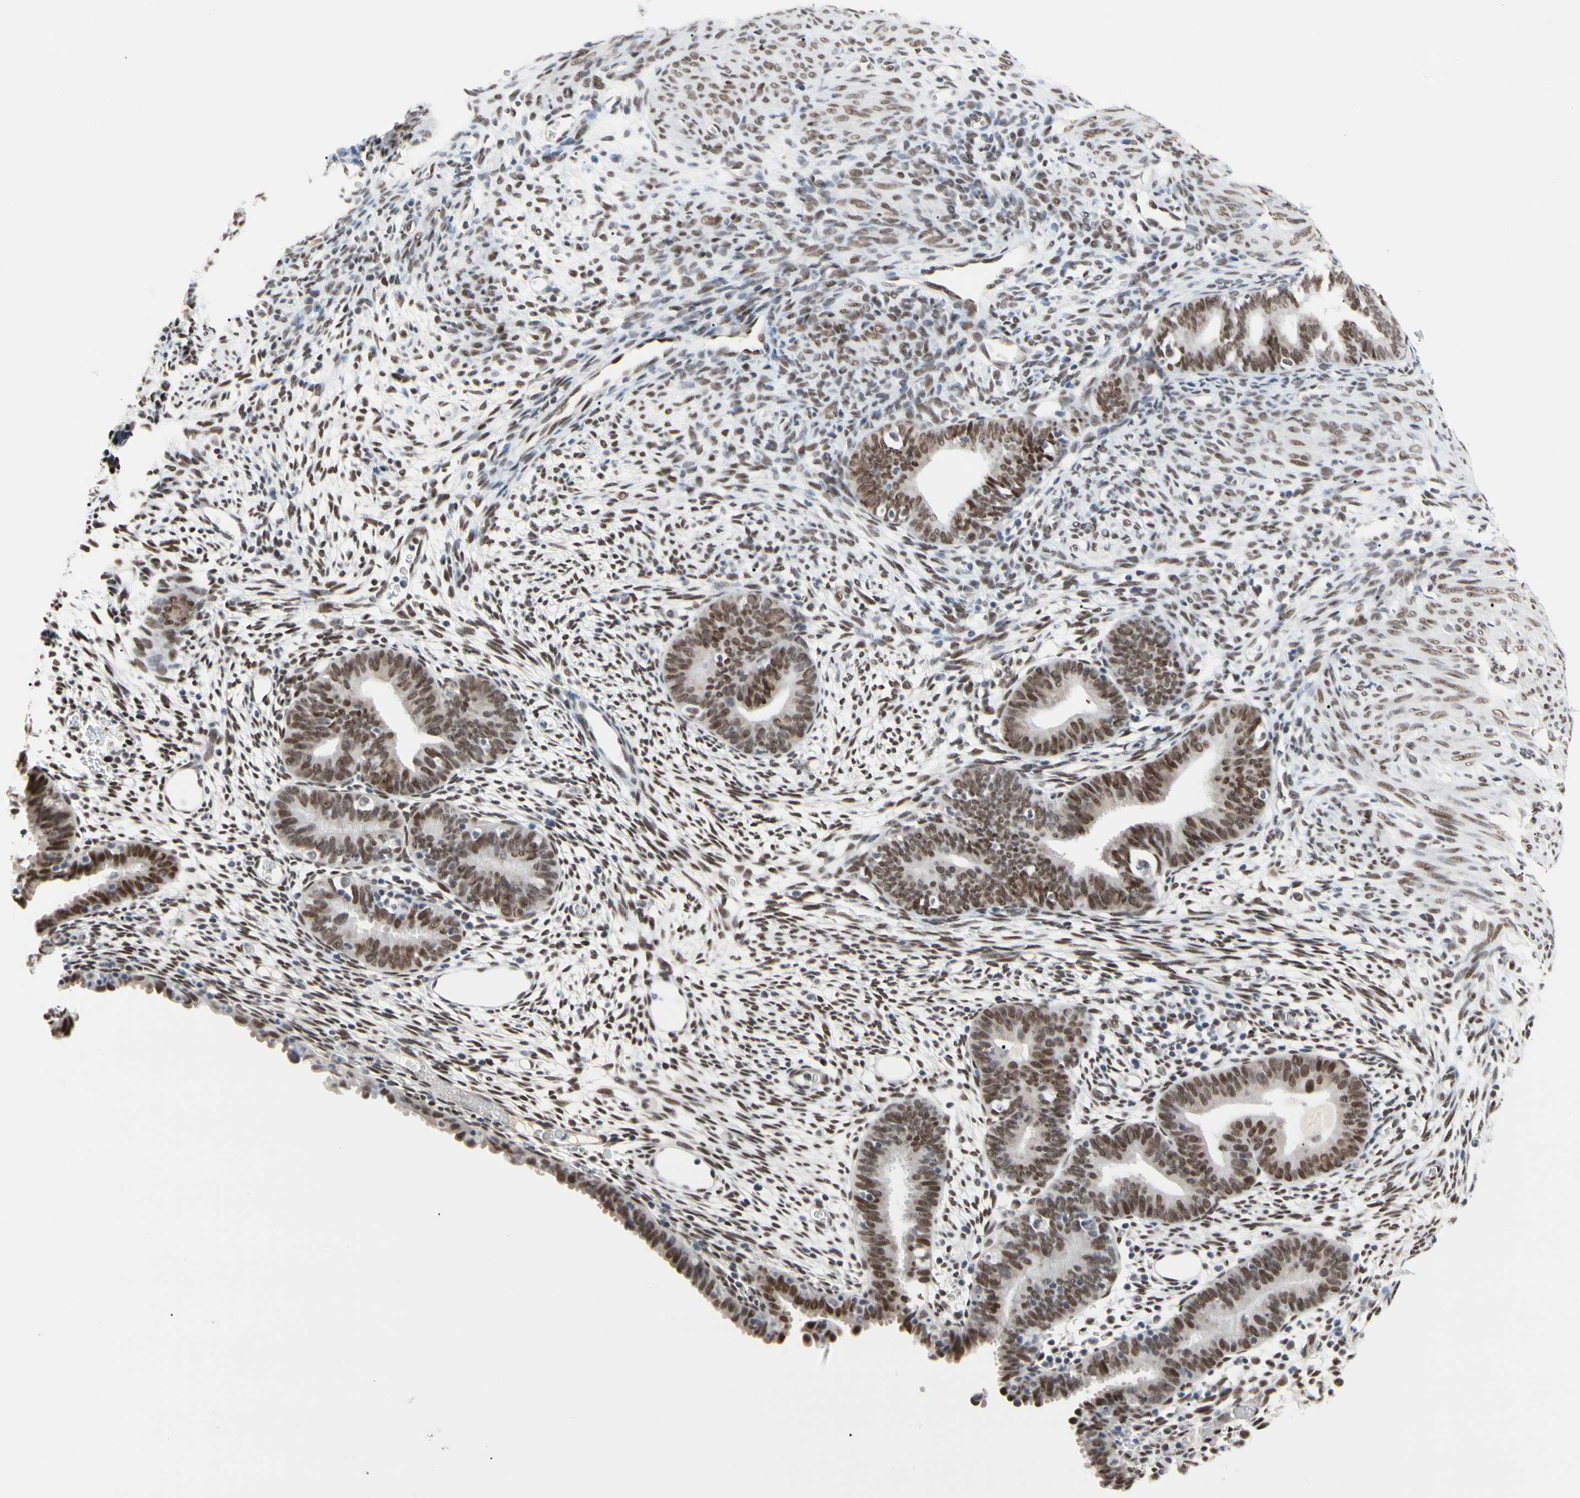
{"staining": {"intensity": "moderate", "quantity": ">75%", "location": "nuclear"}, "tissue": "endometrium", "cell_type": "Cells in endometrial stroma", "image_type": "normal", "snomed": [{"axis": "morphology", "description": "Normal tissue, NOS"}, {"axis": "morphology", "description": "Atrophy, NOS"}, {"axis": "topography", "description": "Uterus"}, {"axis": "topography", "description": "Endometrium"}], "caption": "Endometrium stained with DAB immunohistochemistry (IHC) exhibits medium levels of moderate nuclear expression in about >75% of cells in endometrial stroma. The staining was performed using DAB to visualize the protein expression in brown, while the nuclei were stained in blue with hematoxylin (Magnification: 20x).", "gene": "FAM98B", "patient": {"sex": "female", "age": 68}}